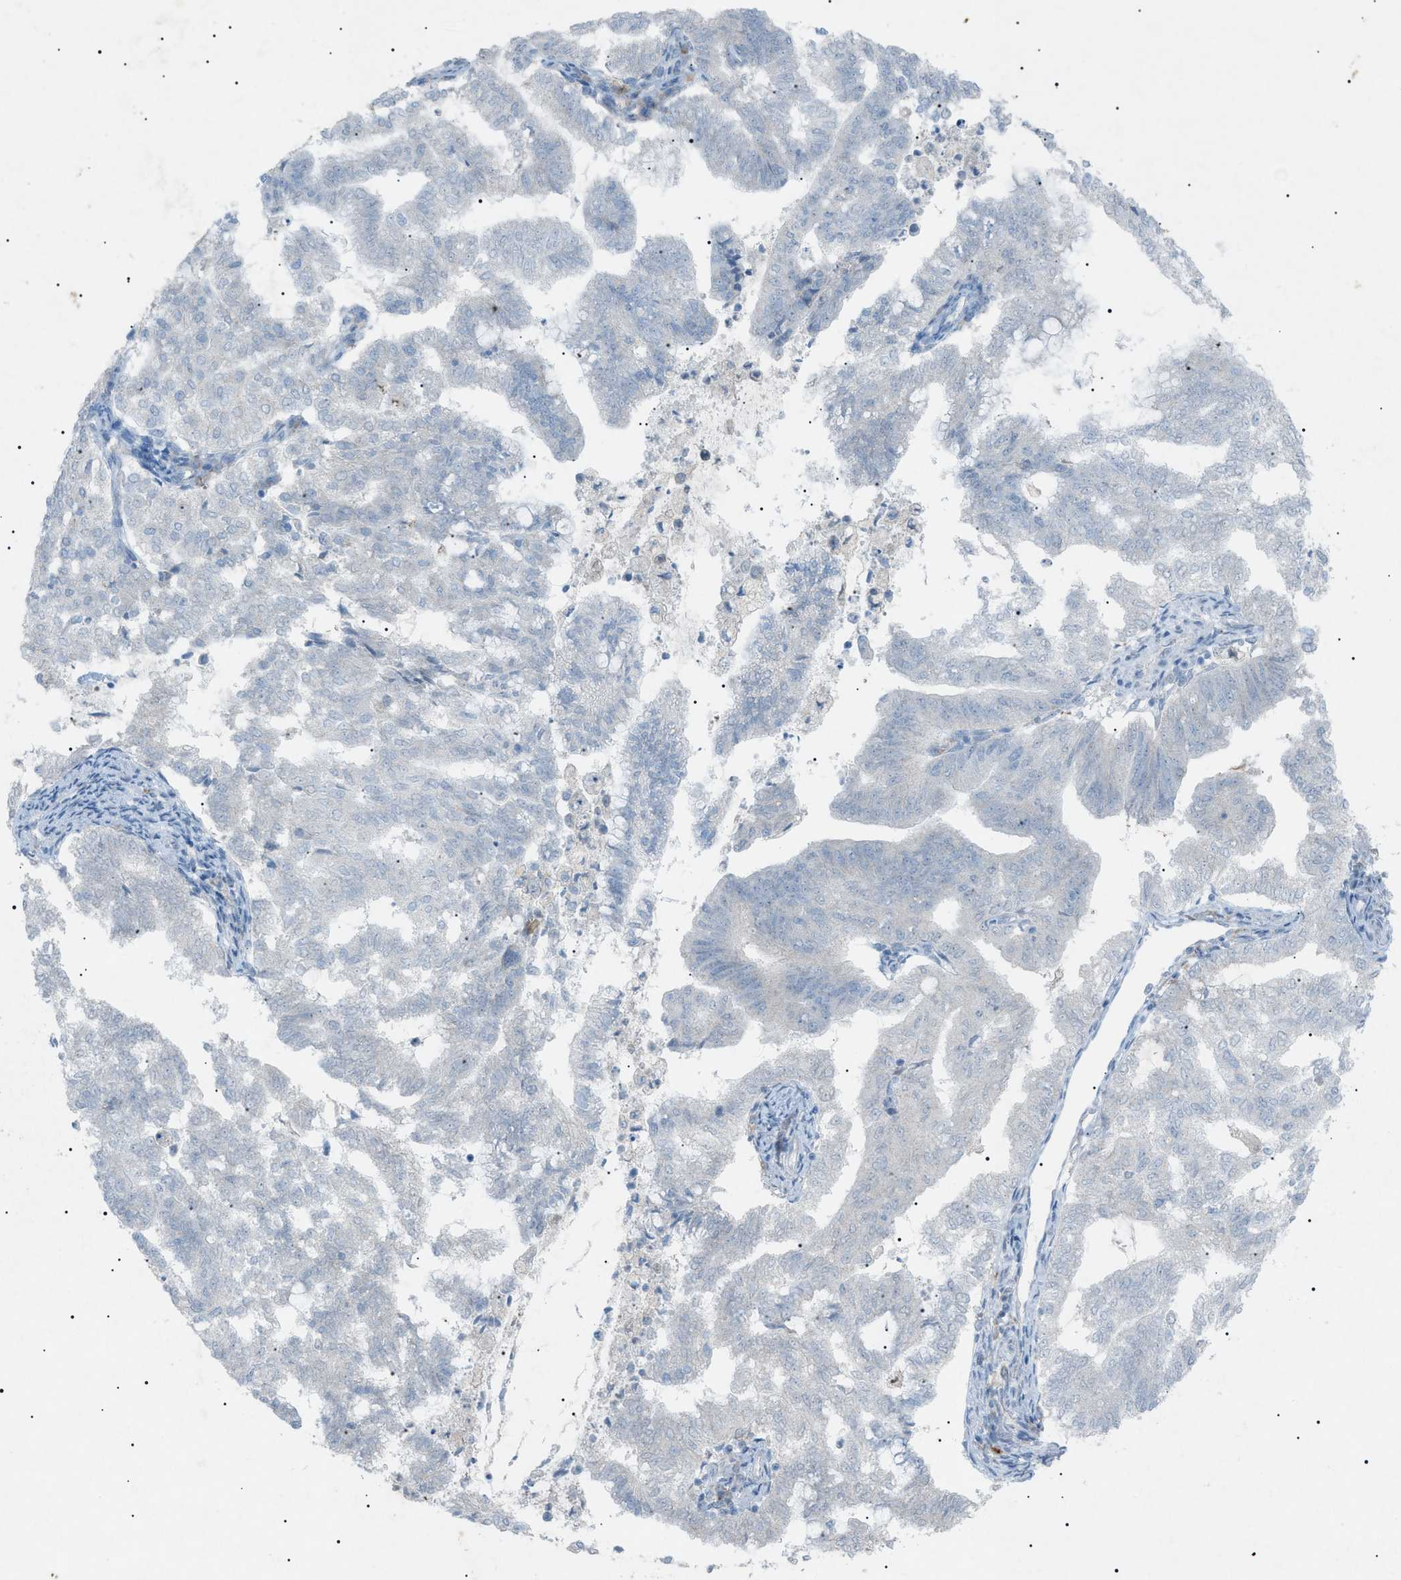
{"staining": {"intensity": "negative", "quantity": "none", "location": "none"}, "tissue": "endometrial cancer", "cell_type": "Tumor cells", "image_type": "cancer", "snomed": [{"axis": "morphology", "description": "Adenocarcinoma, NOS"}, {"axis": "topography", "description": "Endometrium"}], "caption": "Immunohistochemistry photomicrograph of human endometrial adenocarcinoma stained for a protein (brown), which demonstrates no positivity in tumor cells.", "gene": "BTK", "patient": {"sex": "female", "age": 79}}